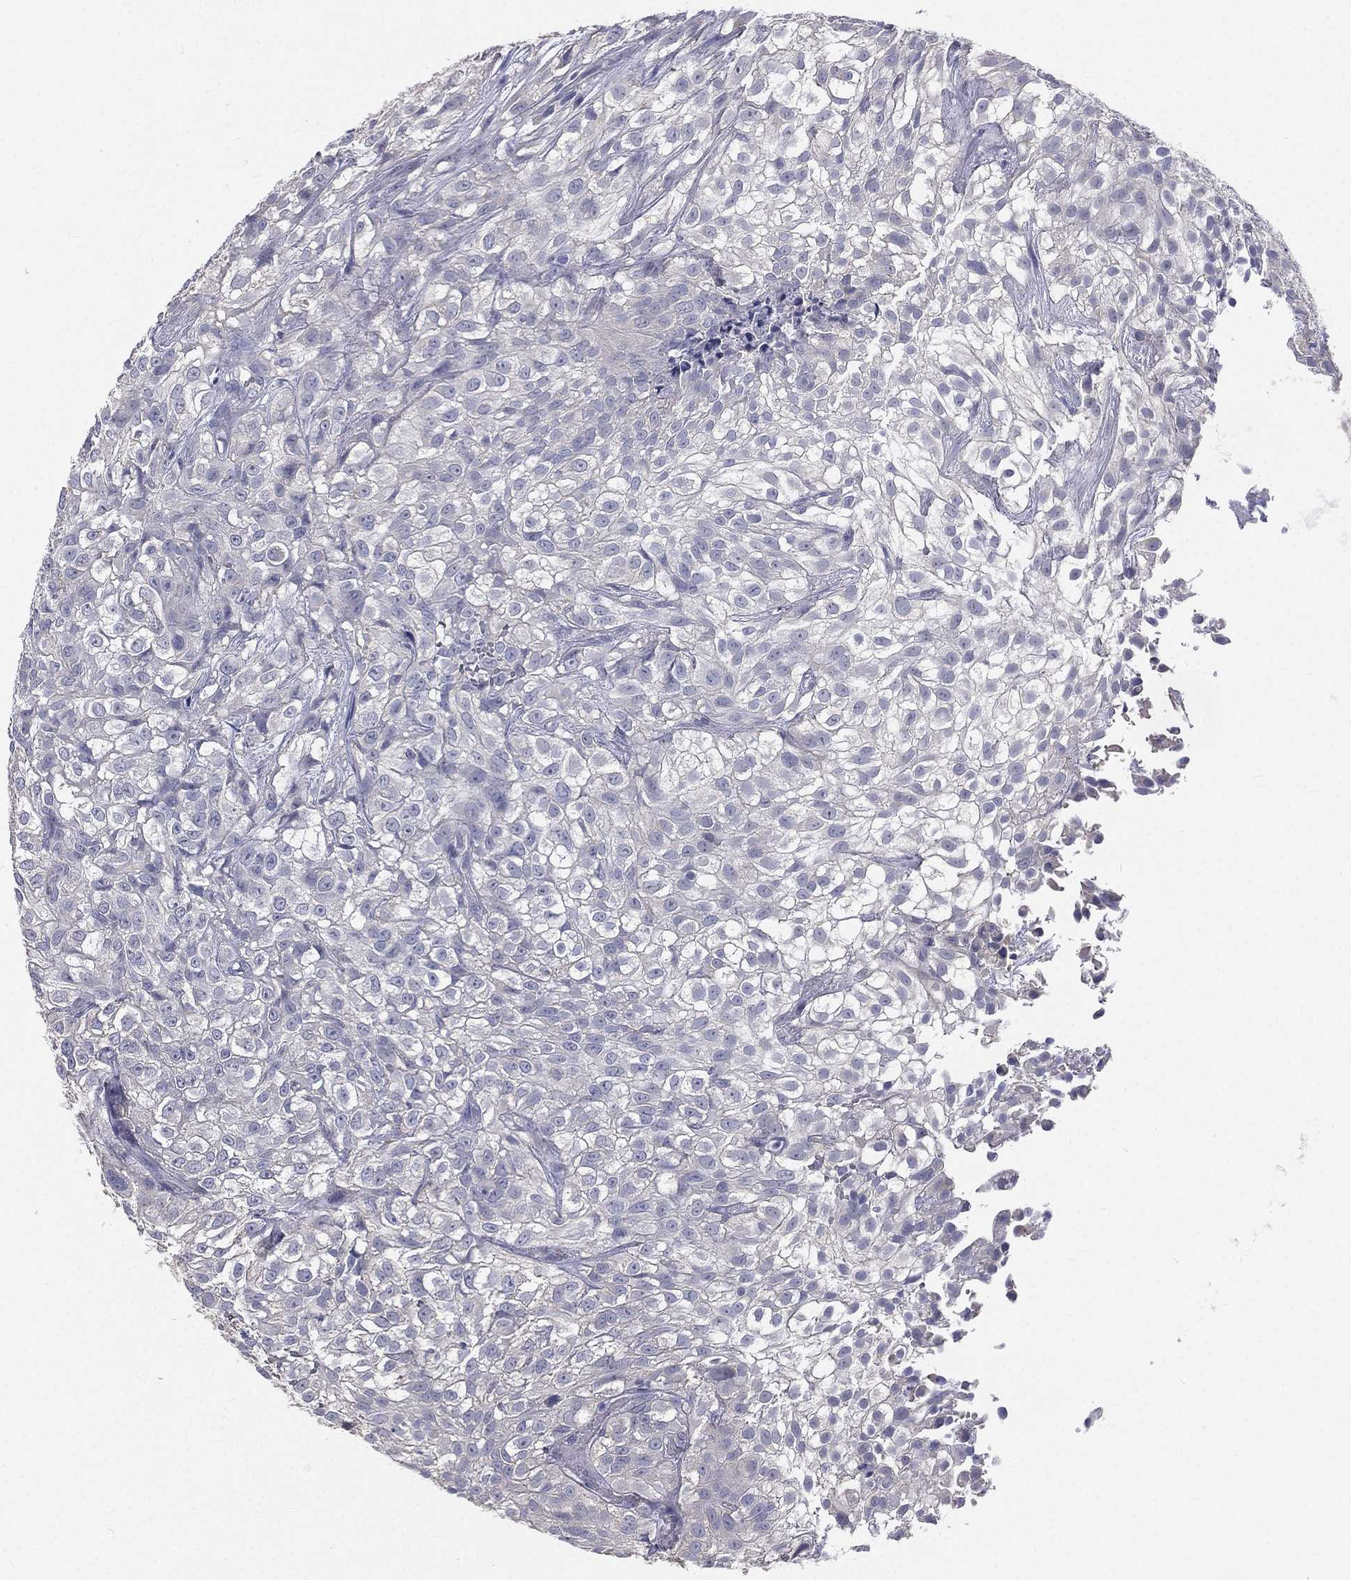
{"staining": {"intensity": "negative", "quantity": "none", "location": "none"}, "tissue": "urothelial cancer", "cell_type": "Tumor cells", "image_type": "cancer", "snomed": [{"axis": "morphology", "description": "Urothelial carcinoma, High grade"}, {"axis": "topography", "description": "Urinary bladder"}], "caption": "There is no significant expression in tumor cells of urothelial cancer. (Immunohistochemistry, brightfield microscopy, high magnification).", "gene": "MUC13", "patient": {"sex": "male", "age": 56}}